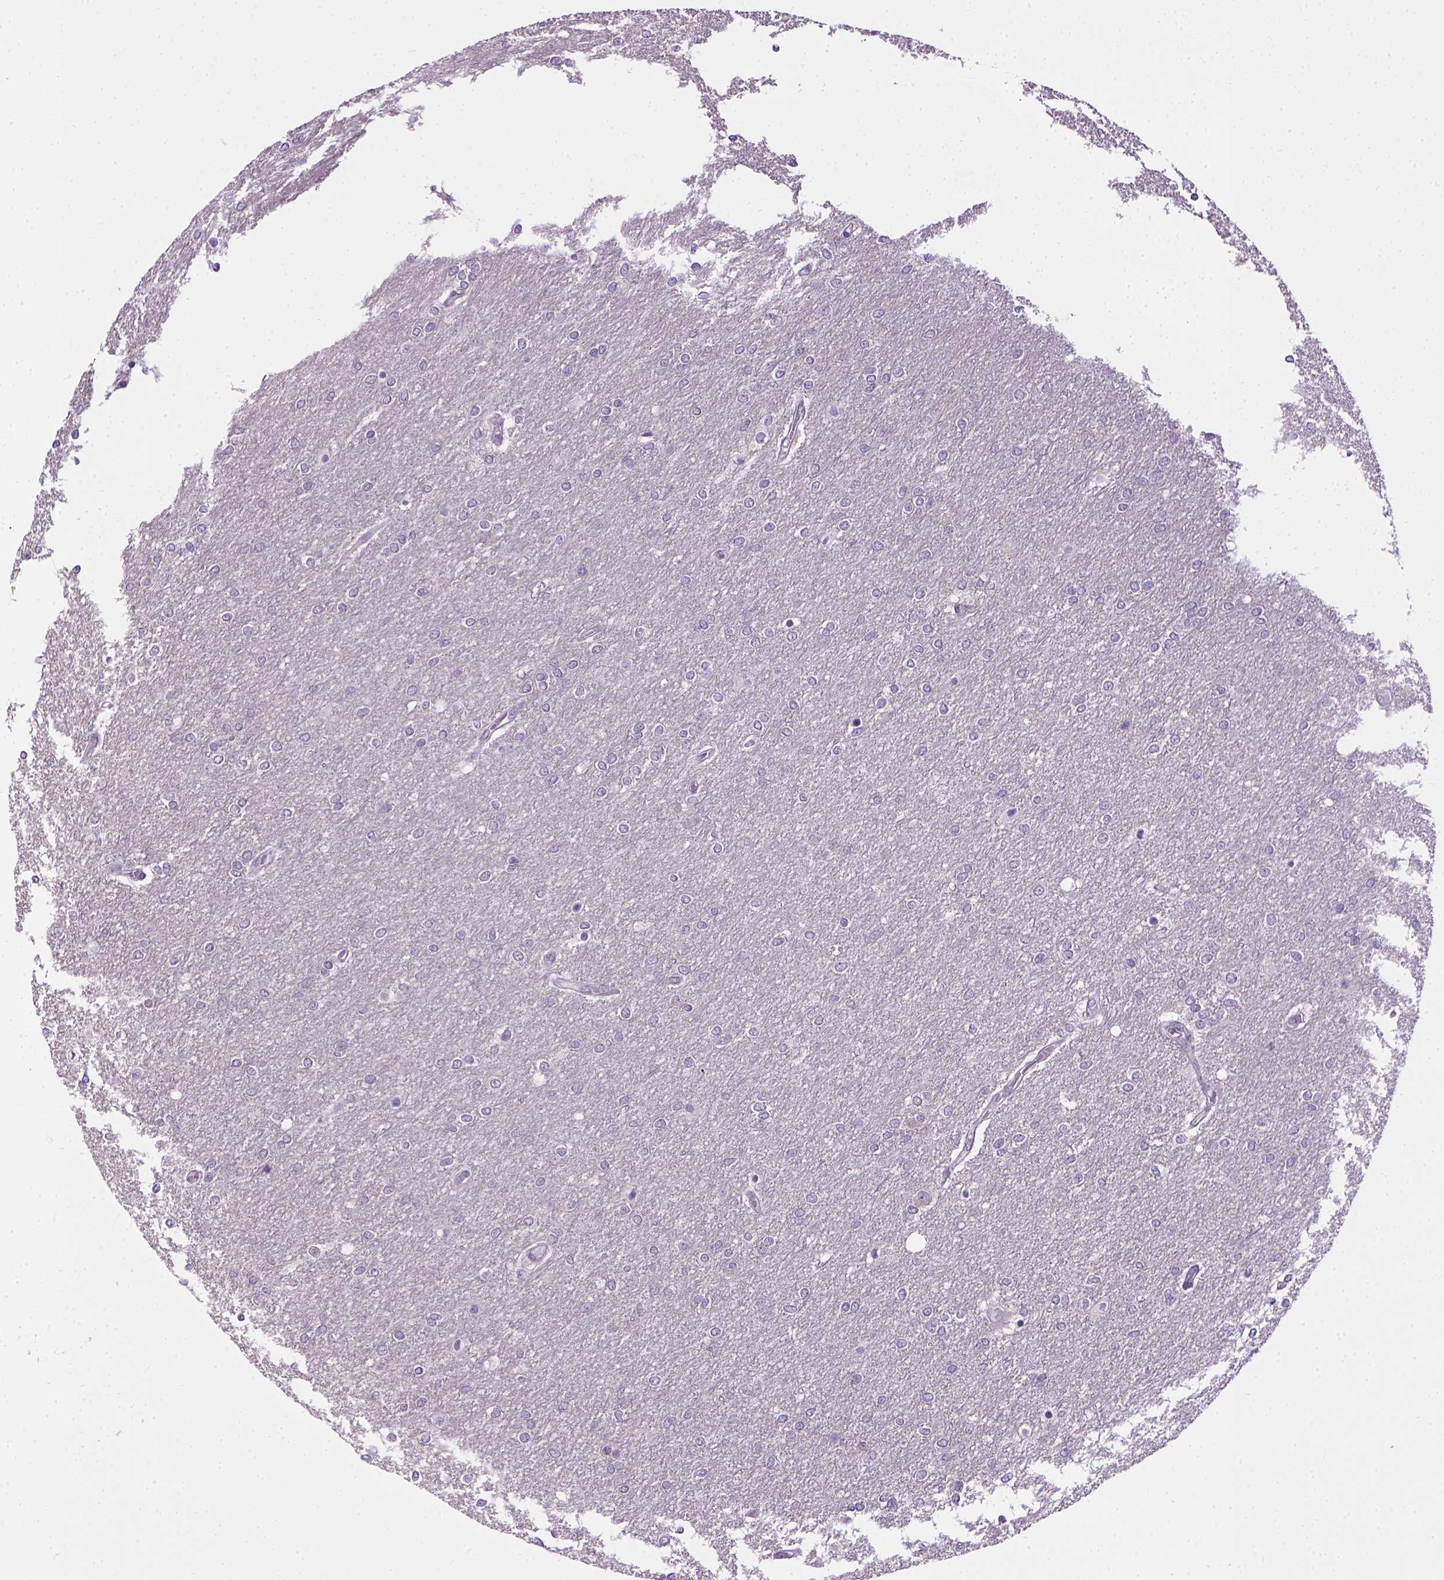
{"staining": {"intensity": "negative", "quantity": "none", "location": "none"}, "tissue": "glioma", "cell_type": "Tumor cells", "image_type": "cancer", "snomed": [{"axis": "morphology", "description": "Glioma, malignant, High grade"}, {"axis": "topography", "description": "Brain"}], "caption": "A photomicrograph of human glioma is negative for staining in tumor cells.", "gene": "CDH1", "patient": {"sex": "female", "age": 61}}